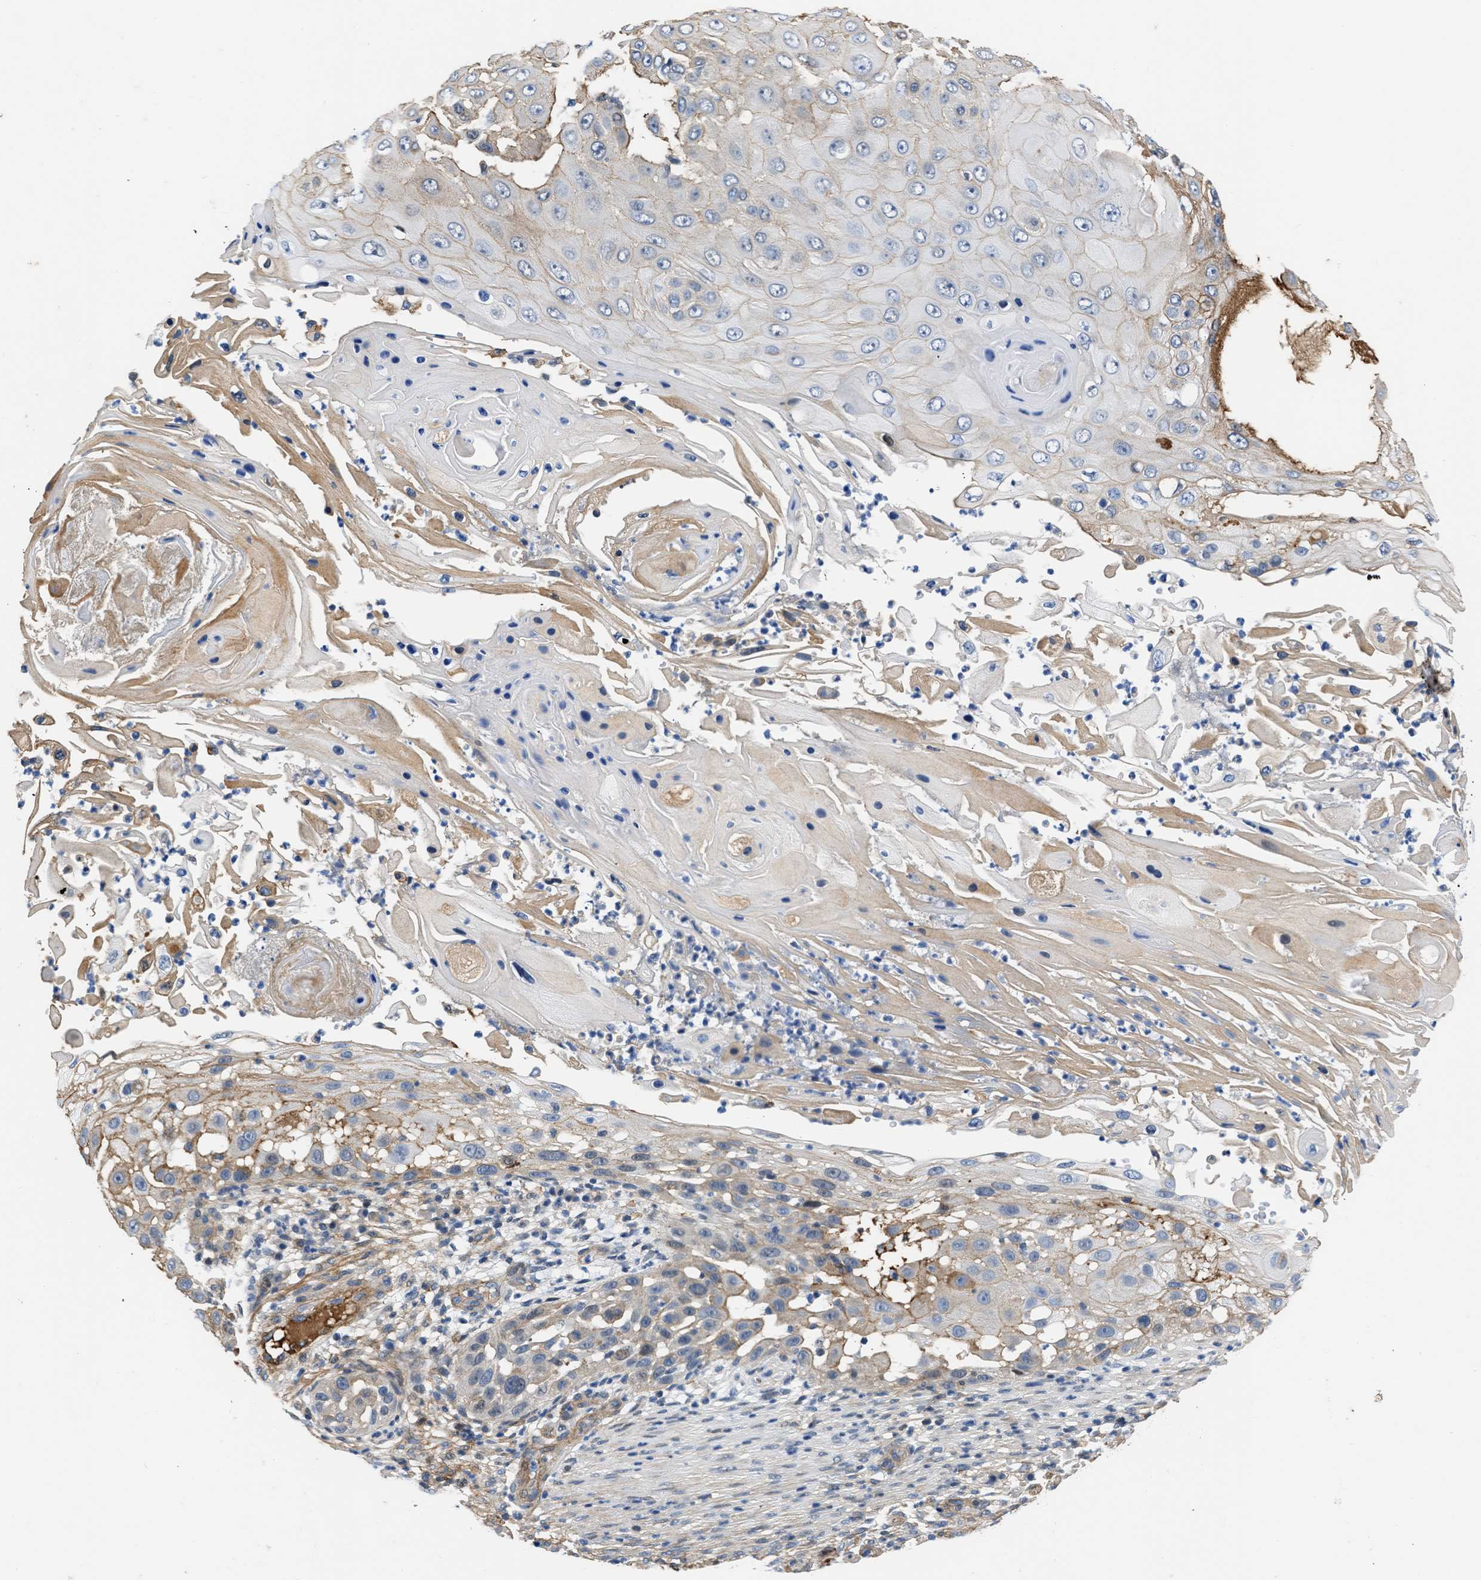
{"staining": {"intensity": "weak", "quantity": "<25%", "location": "cytoplasmic/membranous,nuclear"}, "tissue": "skin cancer", "cell_type": "Tumor cells", "image_type": "cancer", "snomed": [{"axis": "morphology", "description": "Squamous cell carcinoma, NOS"}, {"axis": "topography", "description": "Skin"}], "caption": "Immunohistochemical staining of human skin cancer (squamous cell carcinoma) reveals no significant positivity in tumor cells.", "gene": "MAS1L", "patient": {"sex": "female", "age": 44}}